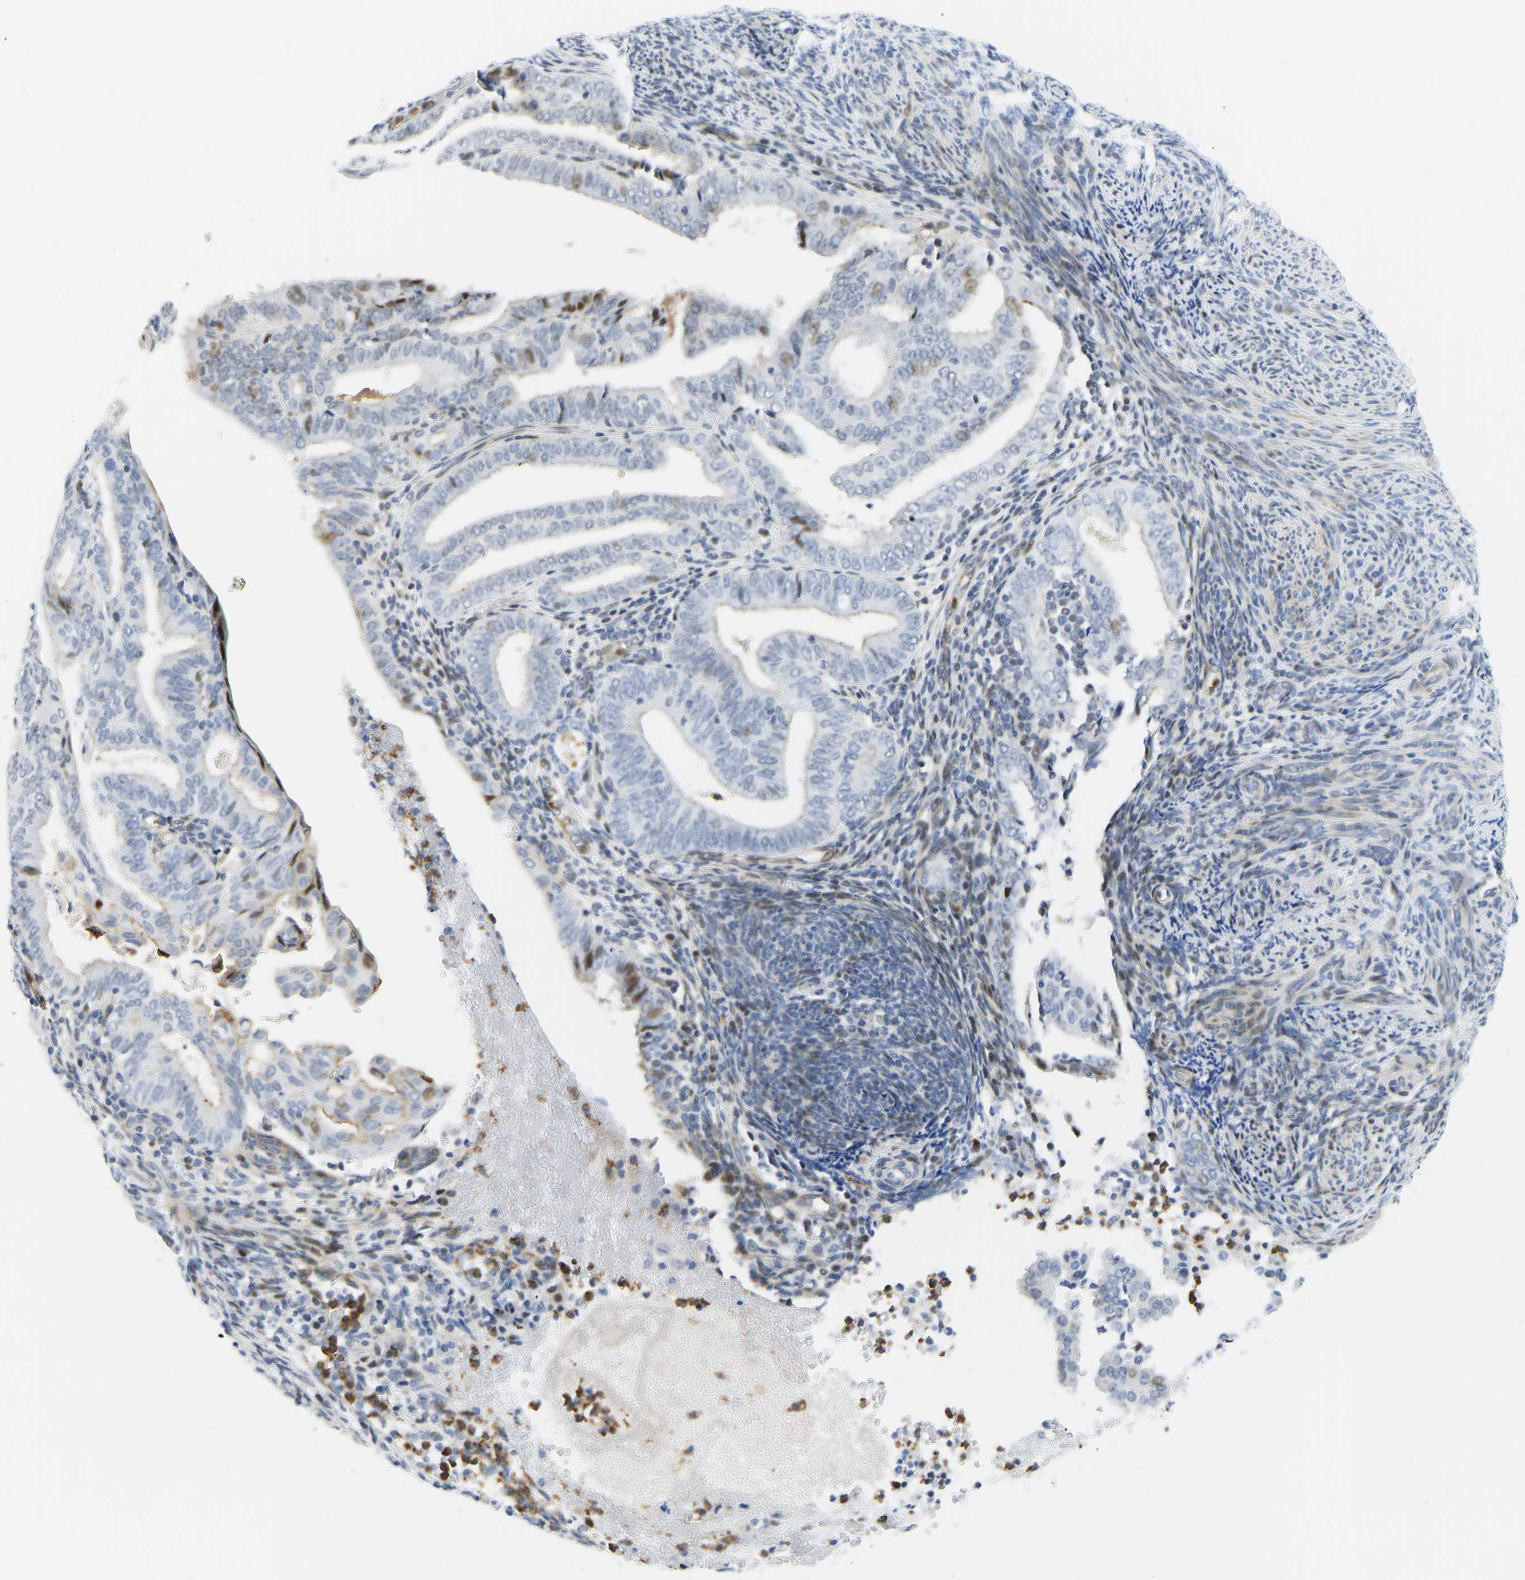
{"staining": {"intensity": "moderate", "quantity": "<25%", "location": "nuclear"}, "tissue": "endometrial cancer", "cell_type": "Tumor cells", "image_type": "cancer", "snomed": [{"axis": "morphology", "description": "Adenocarcinoma, NOS"}, {"axis": "topography", "description": "Endometrium"}], "caption": "Tumor cells reveal moderate nuclear positivity in approximately <25% of cells in adenocarcinoma (endometrial). (Brightfield microscopy of DAB IHC at high magnification).", "gene": "HDAC5", "patient": {"sex": "female", "age": 58}}